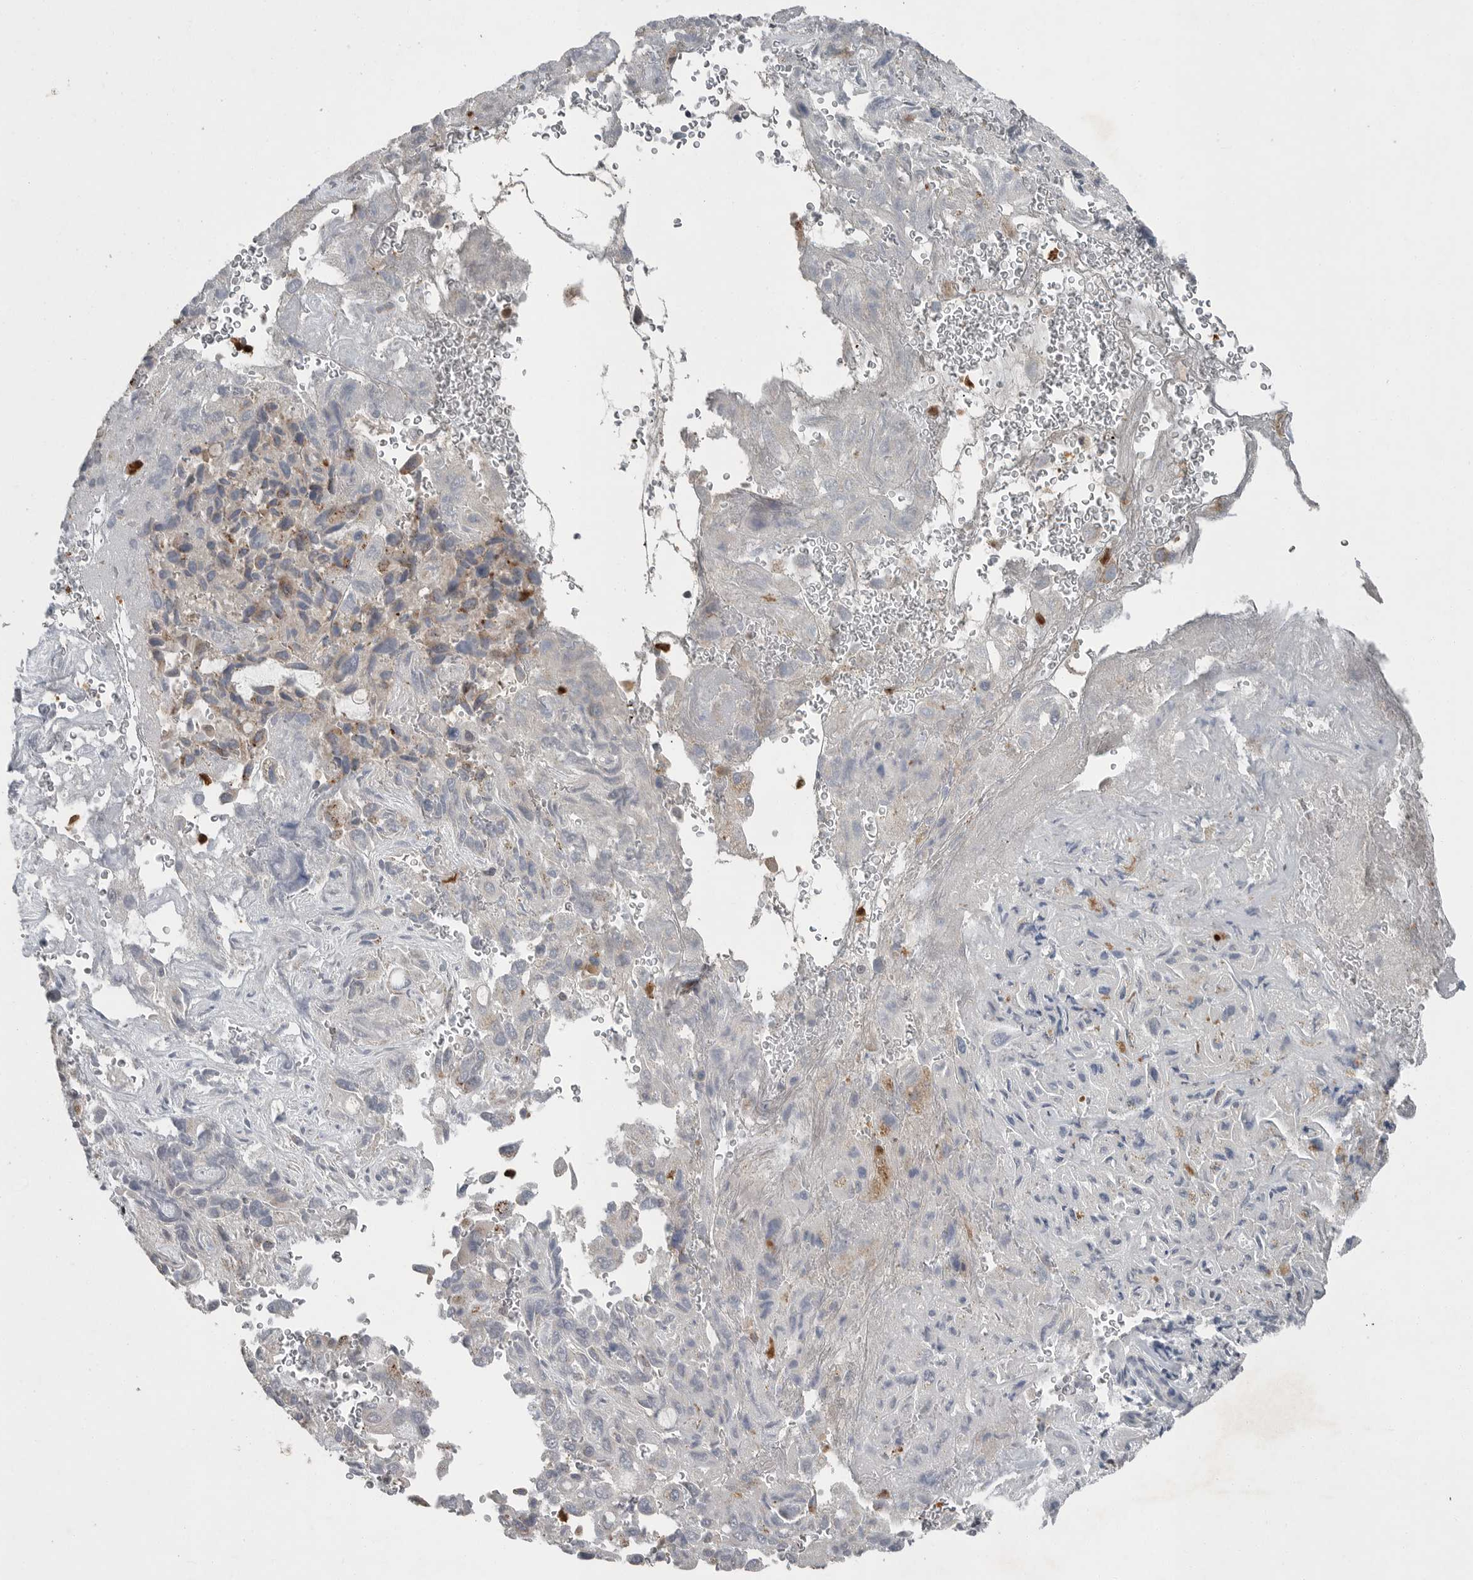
{"staining": {"intensity": "weak", "quantity": "<25%", "location": "cytoplasmic/membranous"}, "tissue": "liver cancer", "cell_type": "Tumor cells", "image_type": "cancer", "snomed": [{"axis": "morphology", "description": "Cholangiocarcinoma"}, {"axis": "topography", "description": "Liver"}], "caption": "The micrograph exhibits no staining of tumor cells in liver cancer (cholangiocarcinoma). (Stains: DAB (3,3'-diaminobenzidine) IHC with hematoxylin counter stain, Microscopy: brightfield microscopy at high magnification).", "gene": "SCP2", "patient": {"sex": "female", "age": 52}}